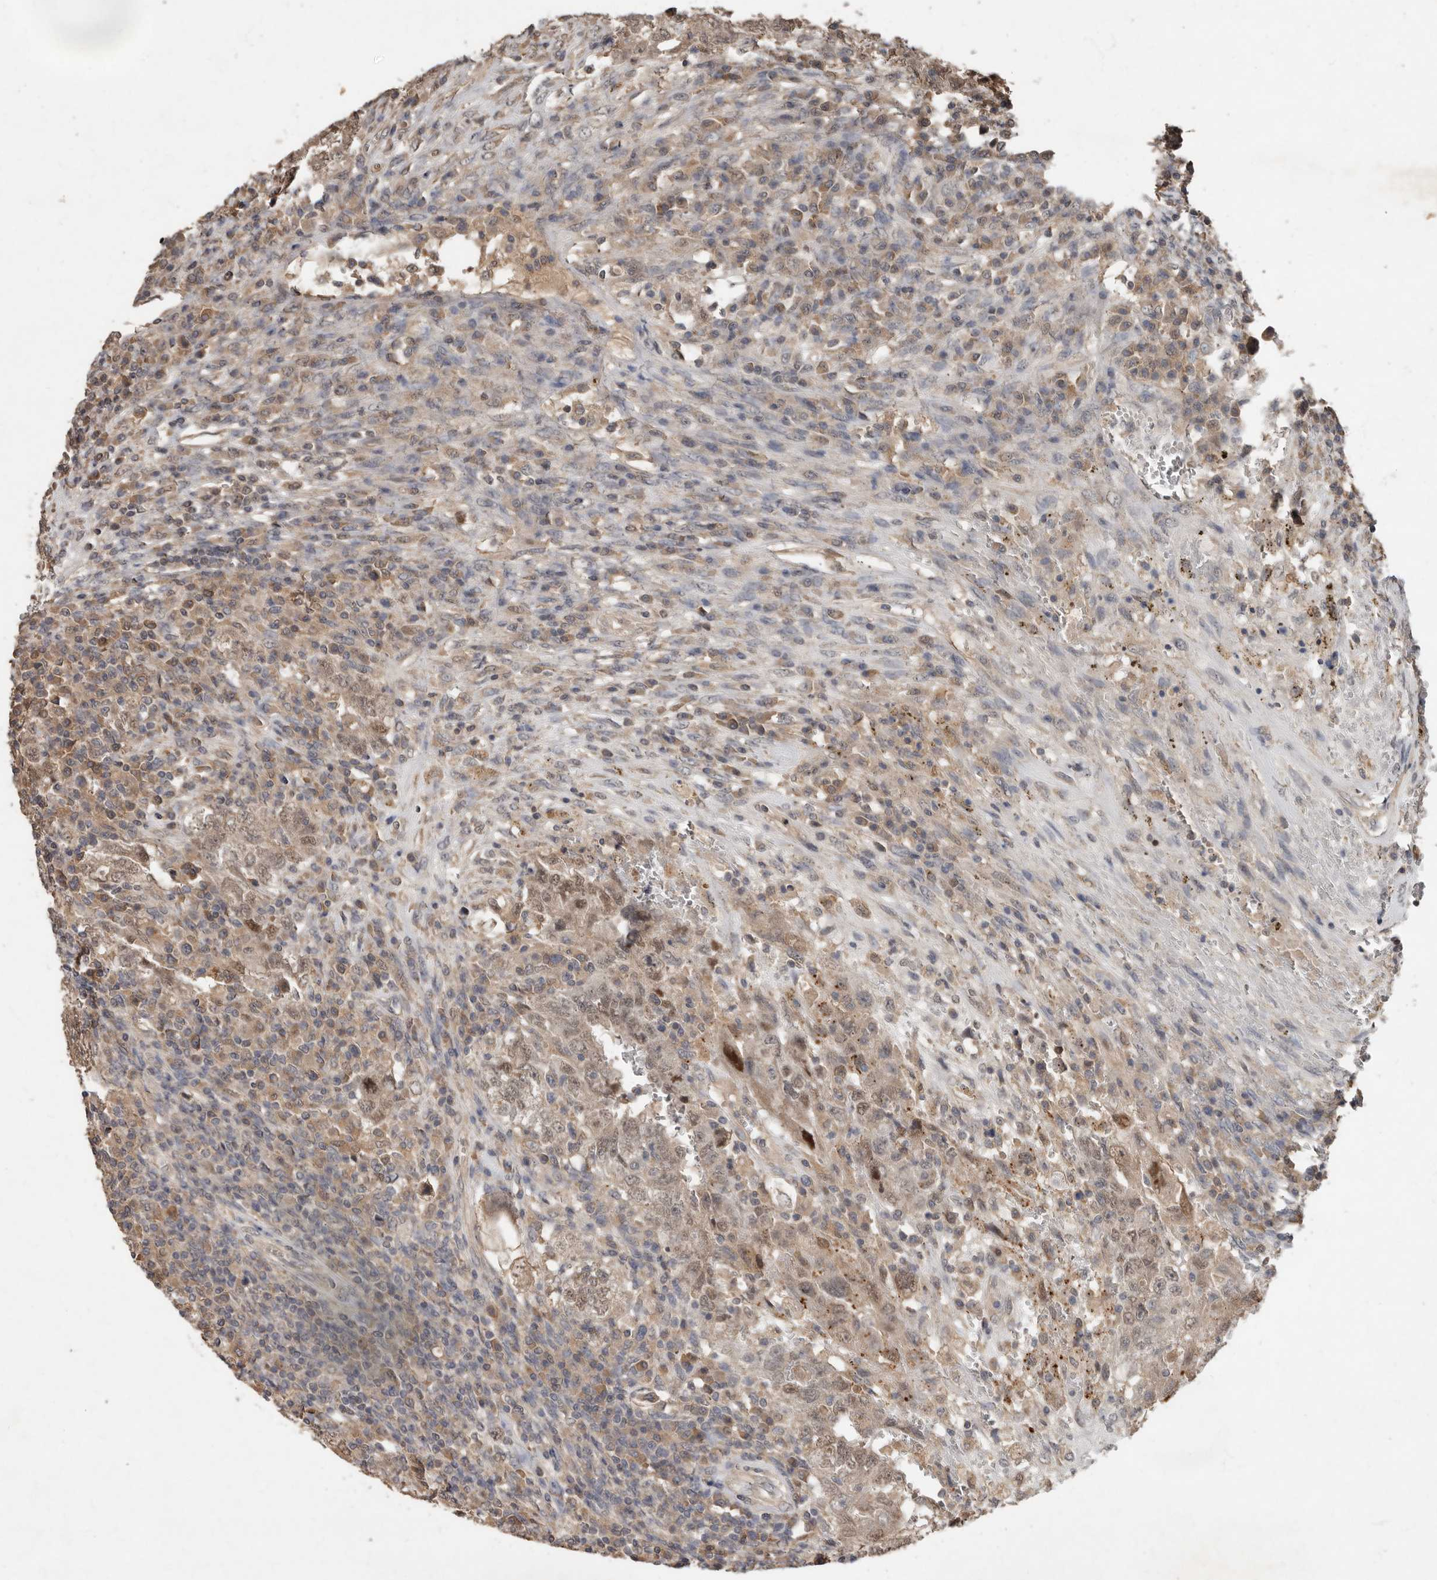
{"staining": {"intensity": "moderate", "quantity": ">75%", "location": "cytoplasmic/membranous,nuclear"}, "tissue": "testis cancer", "cell_type": "Tumor cells", "image_type": "cancer", "snomed": [{"axis": "morphology", "description": "Carcinoma, Embryonal, NOS"}, {"axis": "topography", "description": "Testis"}], "caption": "DAB immunohistochemical staining of testis embryonal carcinoma exhibits moderate cytoplasmic/membranous and nuclear protein staining in about >75% of tumor cells. The staining was performed using DAB (3,3'-diaminobenzidine), with brown indicating positive protein expression. Nuclei are stained blue with hematoxylin.", "gene": "KIF26B", "patient": {"sex": "male", "age": 26}}